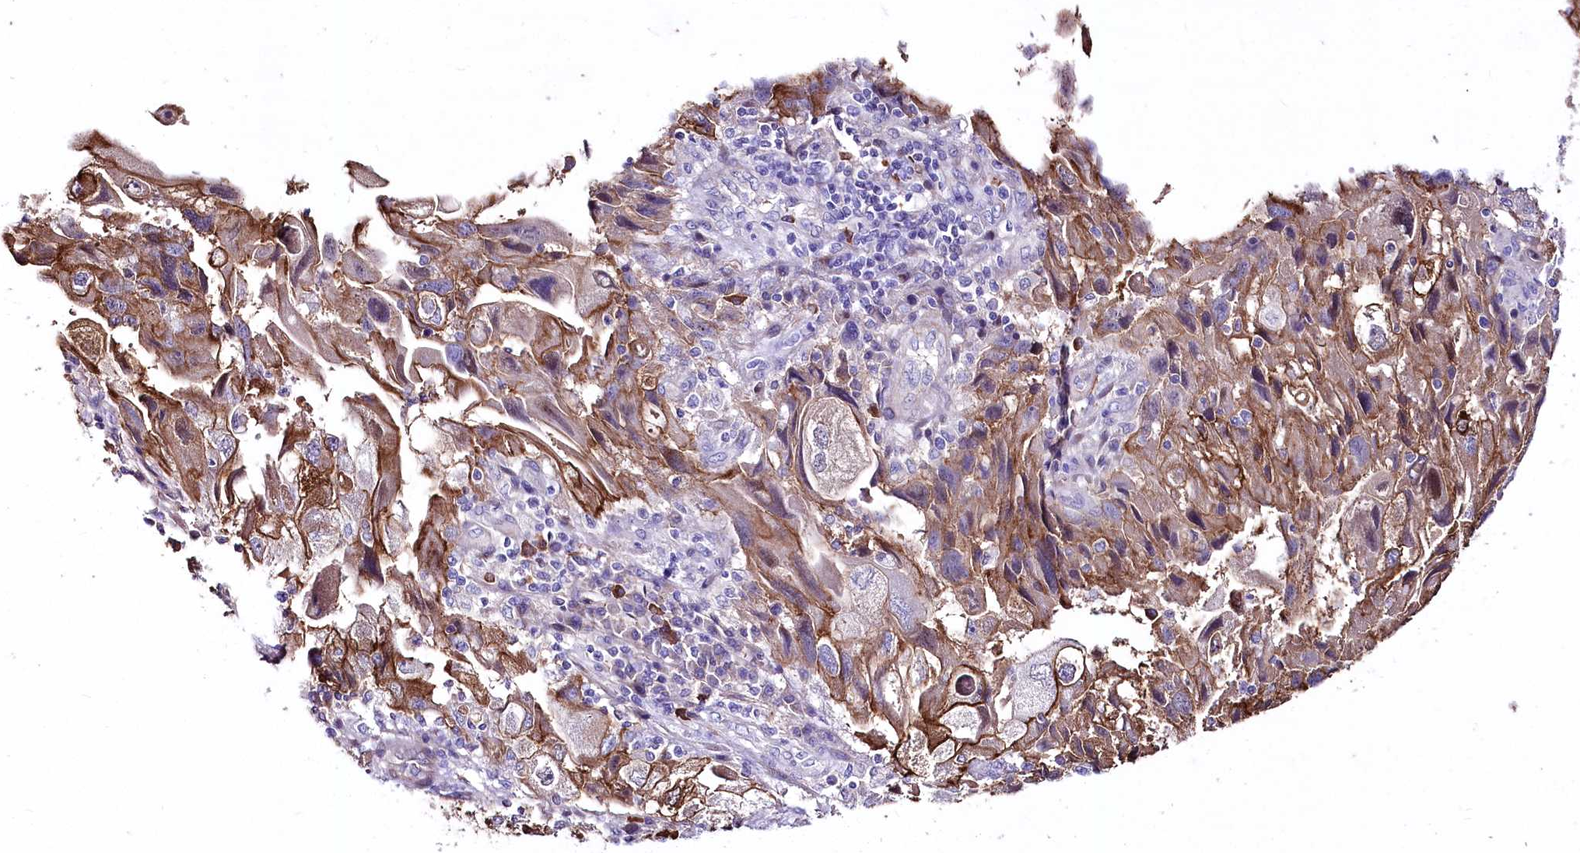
{"staining": {"intensity": "moderate", "quantity": ">75%", "location": "cytoplasmic/membranous"}, "tissue": "endometrial cancer", "cell_type": "Tumor cells", "image_type": "cancer", "snomed": [{"axis": "morphology", "description": "Adenocarcinoma, NOS"}, {"axis": "topography", "description": "Endometrium"}], "caption": "The photomicrograph demonstrates staining of adenocarcinoma (endometrial), revealing moderate cytoplasmic/membranous protein staining (brown color) within tumor cells. The staining was performed using DAB to visualize the protein expression in brown, while the nuclei were stained in blue with hematoxylin (Magnification: 20x).", "gene": "CEP164", "patient": {"sex": "female", "age": 49}}